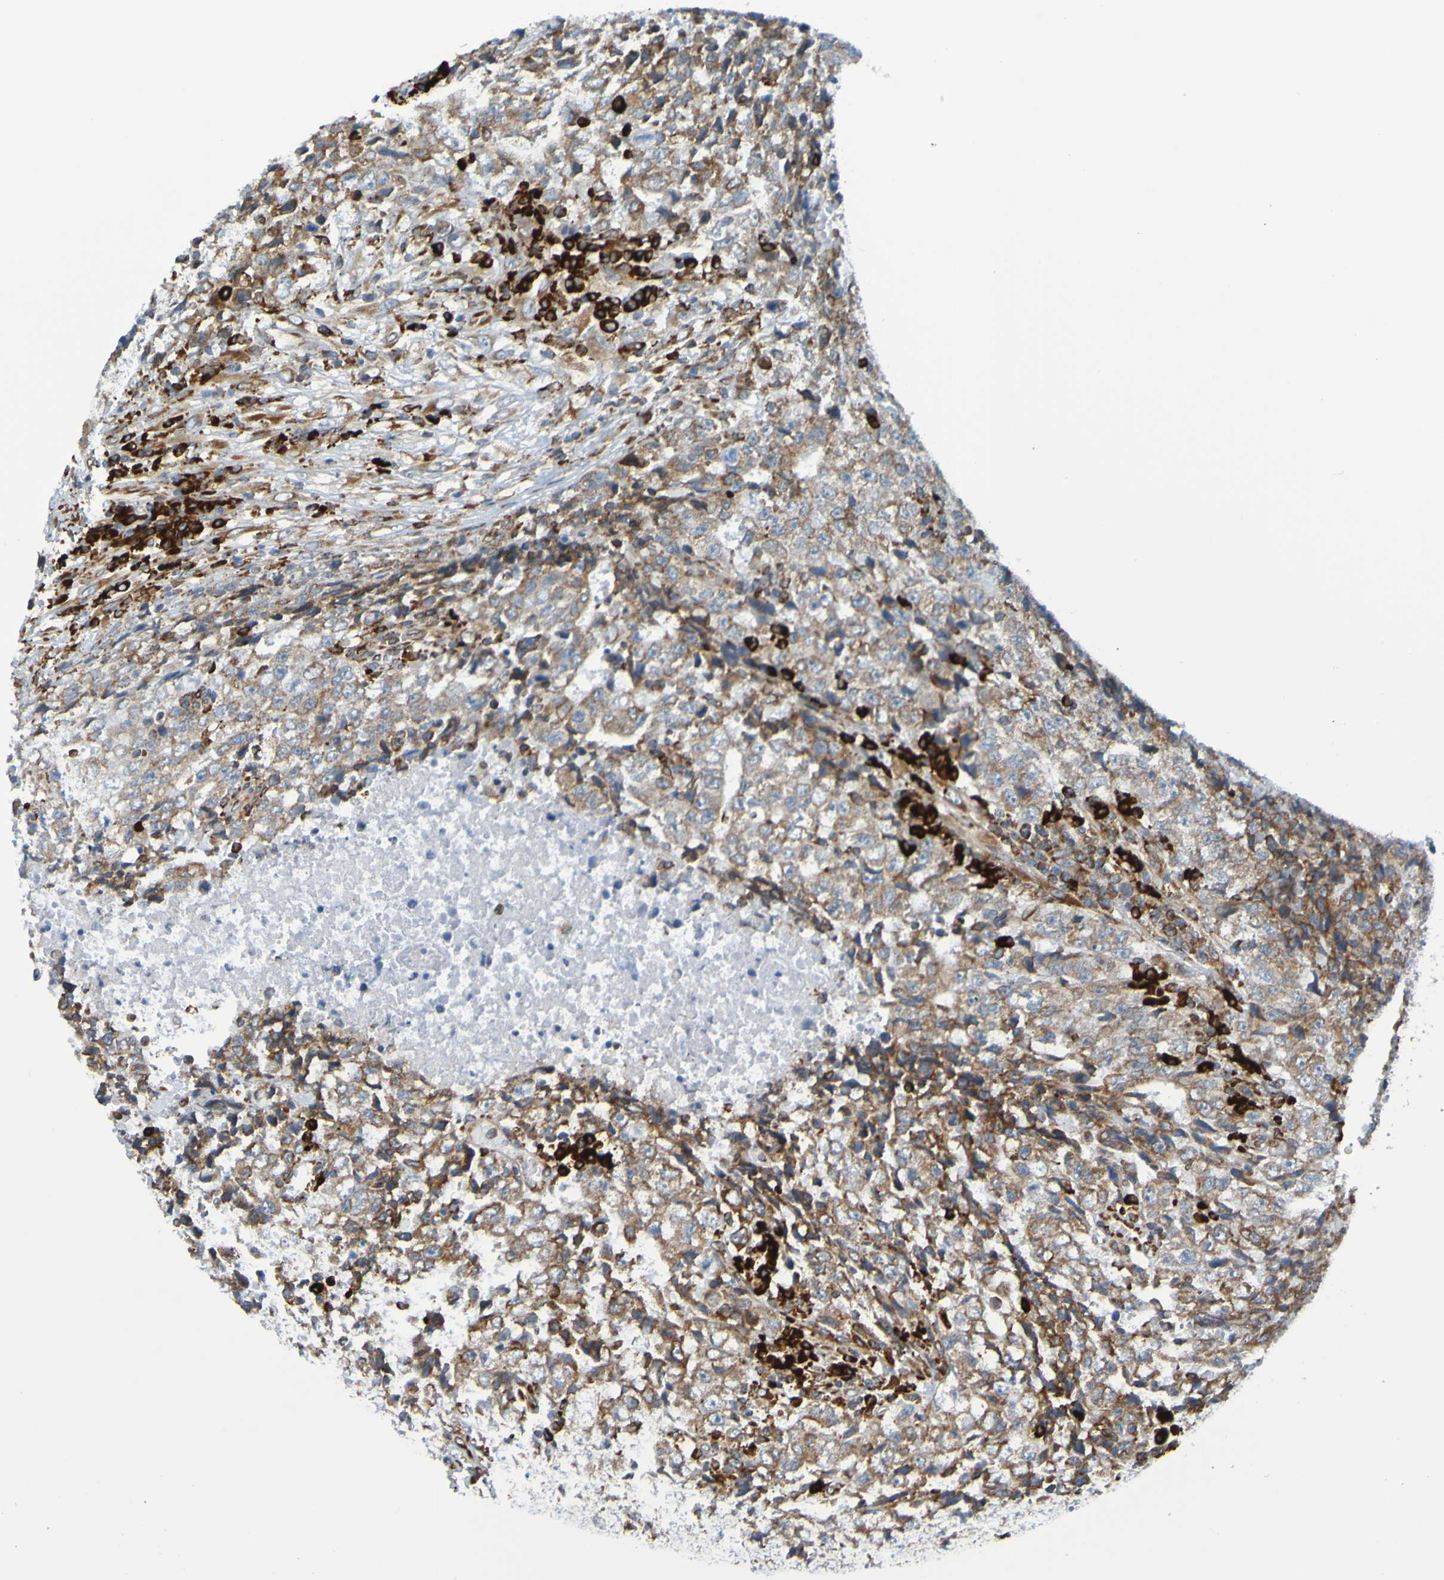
{"staining": {"intensity": "weak", "quantity": ">75%", "location": "cytoplasmic/membranous"}, "tissue": "testis cancer", "cell_type": "Tumor cells", "image_type": "cancer", "snomed": [{"axis": "morphology", "description": "Necrosis, NOS"}, {"axis": "morphology", "description": "Carcinoma, Embryonal, NOS"}, {"axis": "topography", "description": "Testis"}], "caption": "A low amount of weak cytoplasmic/membranous expression is present in about >75% of tumor cells in testis cancer (embryonal carcinoma) tissue. (Brightfield microscopy of DAB IHC at high magnification).", "gene": "SSR1", "patient": {"sex": "male", "age": 19}}